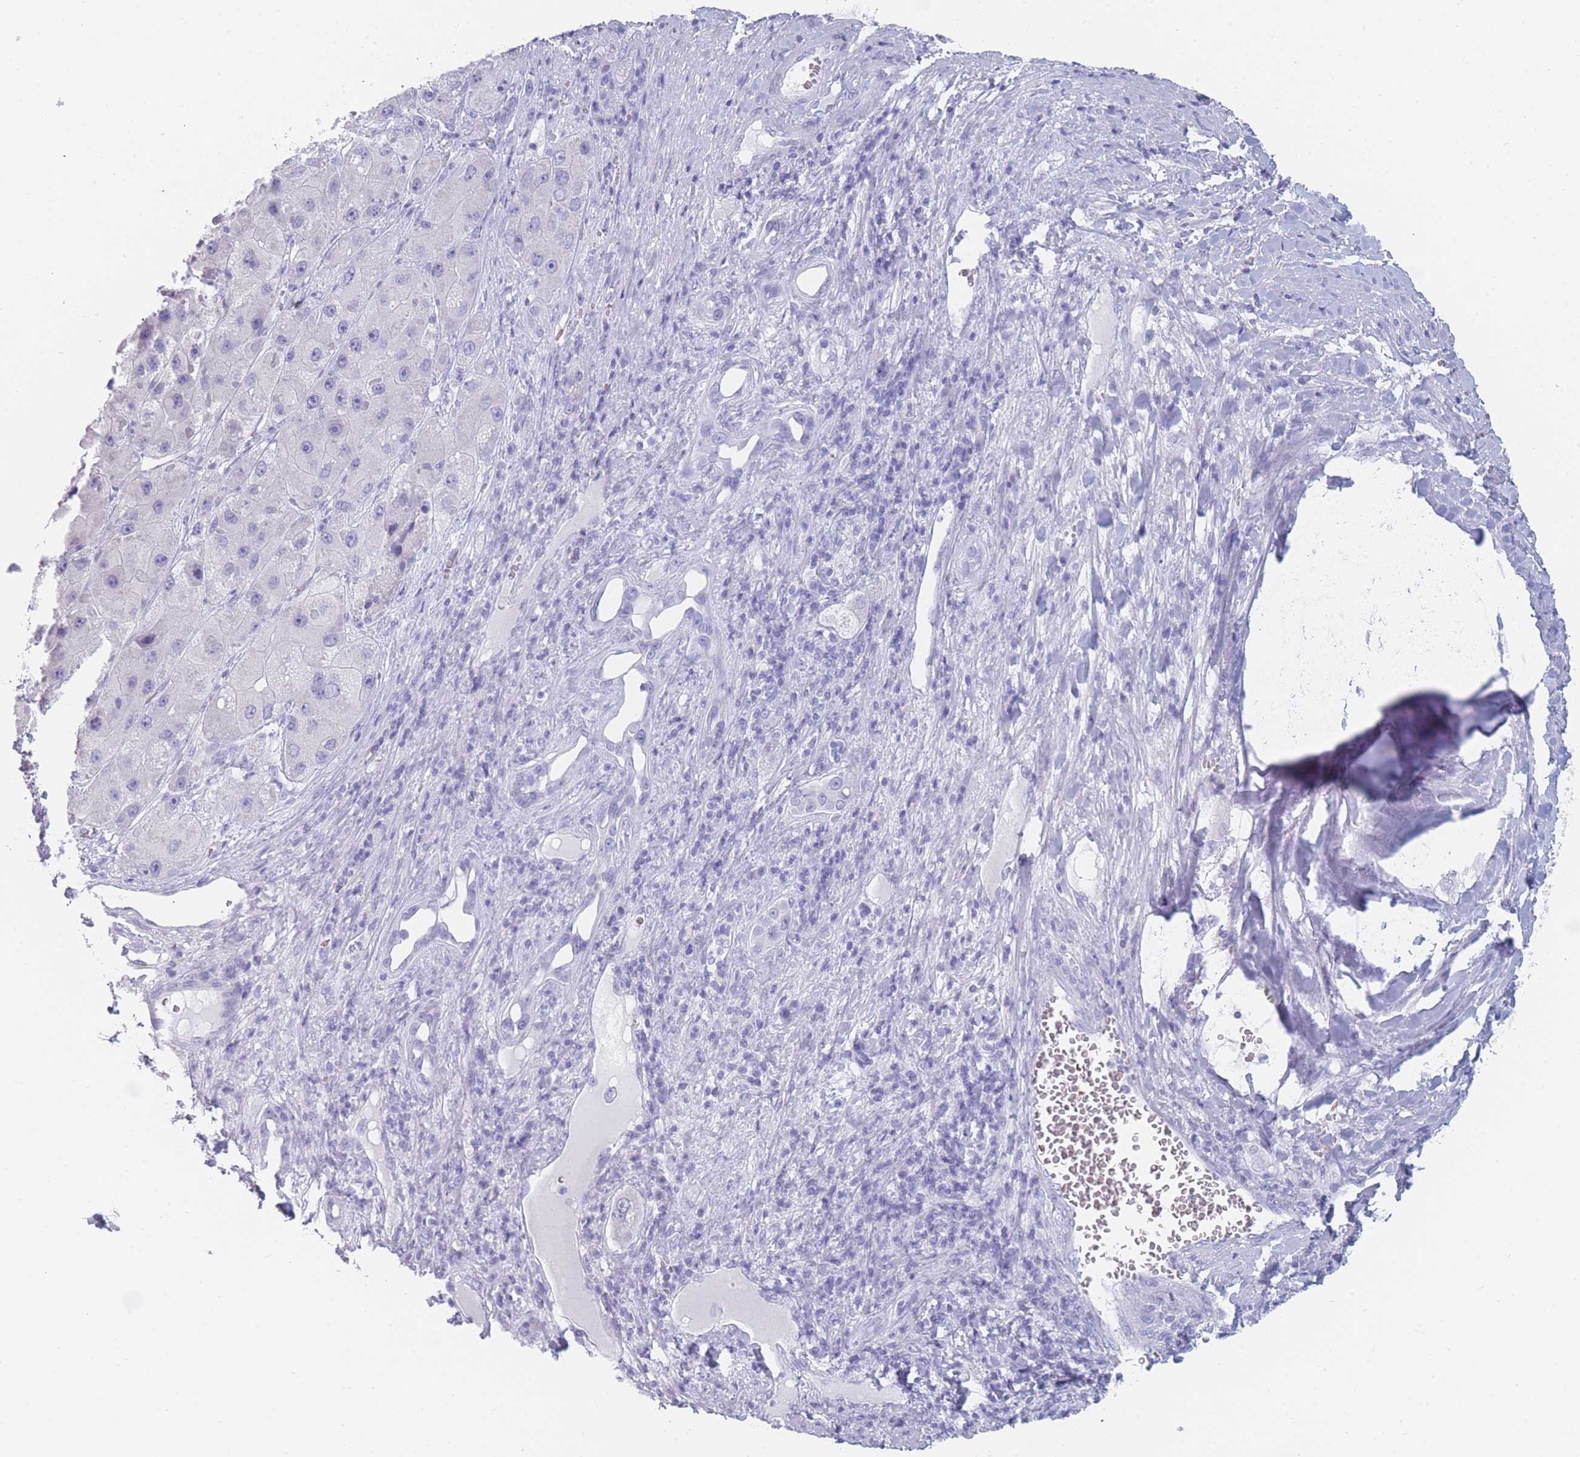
{"staining": {"intensity": "negative", "quantity": "none", "location": "none"}, "tissue": "liver cancer", "cell_type": "Tumor cells", "image_type": "cancer", "snomed": [{"axis": "morphology", "description": "Carcinoma, Hepatocellular, NOS"}, {"axis": "topography", "description": "Liver"}], "caption": "Photomicrograph shows no significant protein expression in tumor cells of liver hepatocellular carcinoma. (DAB (3,3'-diaminobenzidine) immunohistochemistry (IHC), high magnification).", "gene": "OR5D16", "patient": {"sex": "female", "age": 73}}